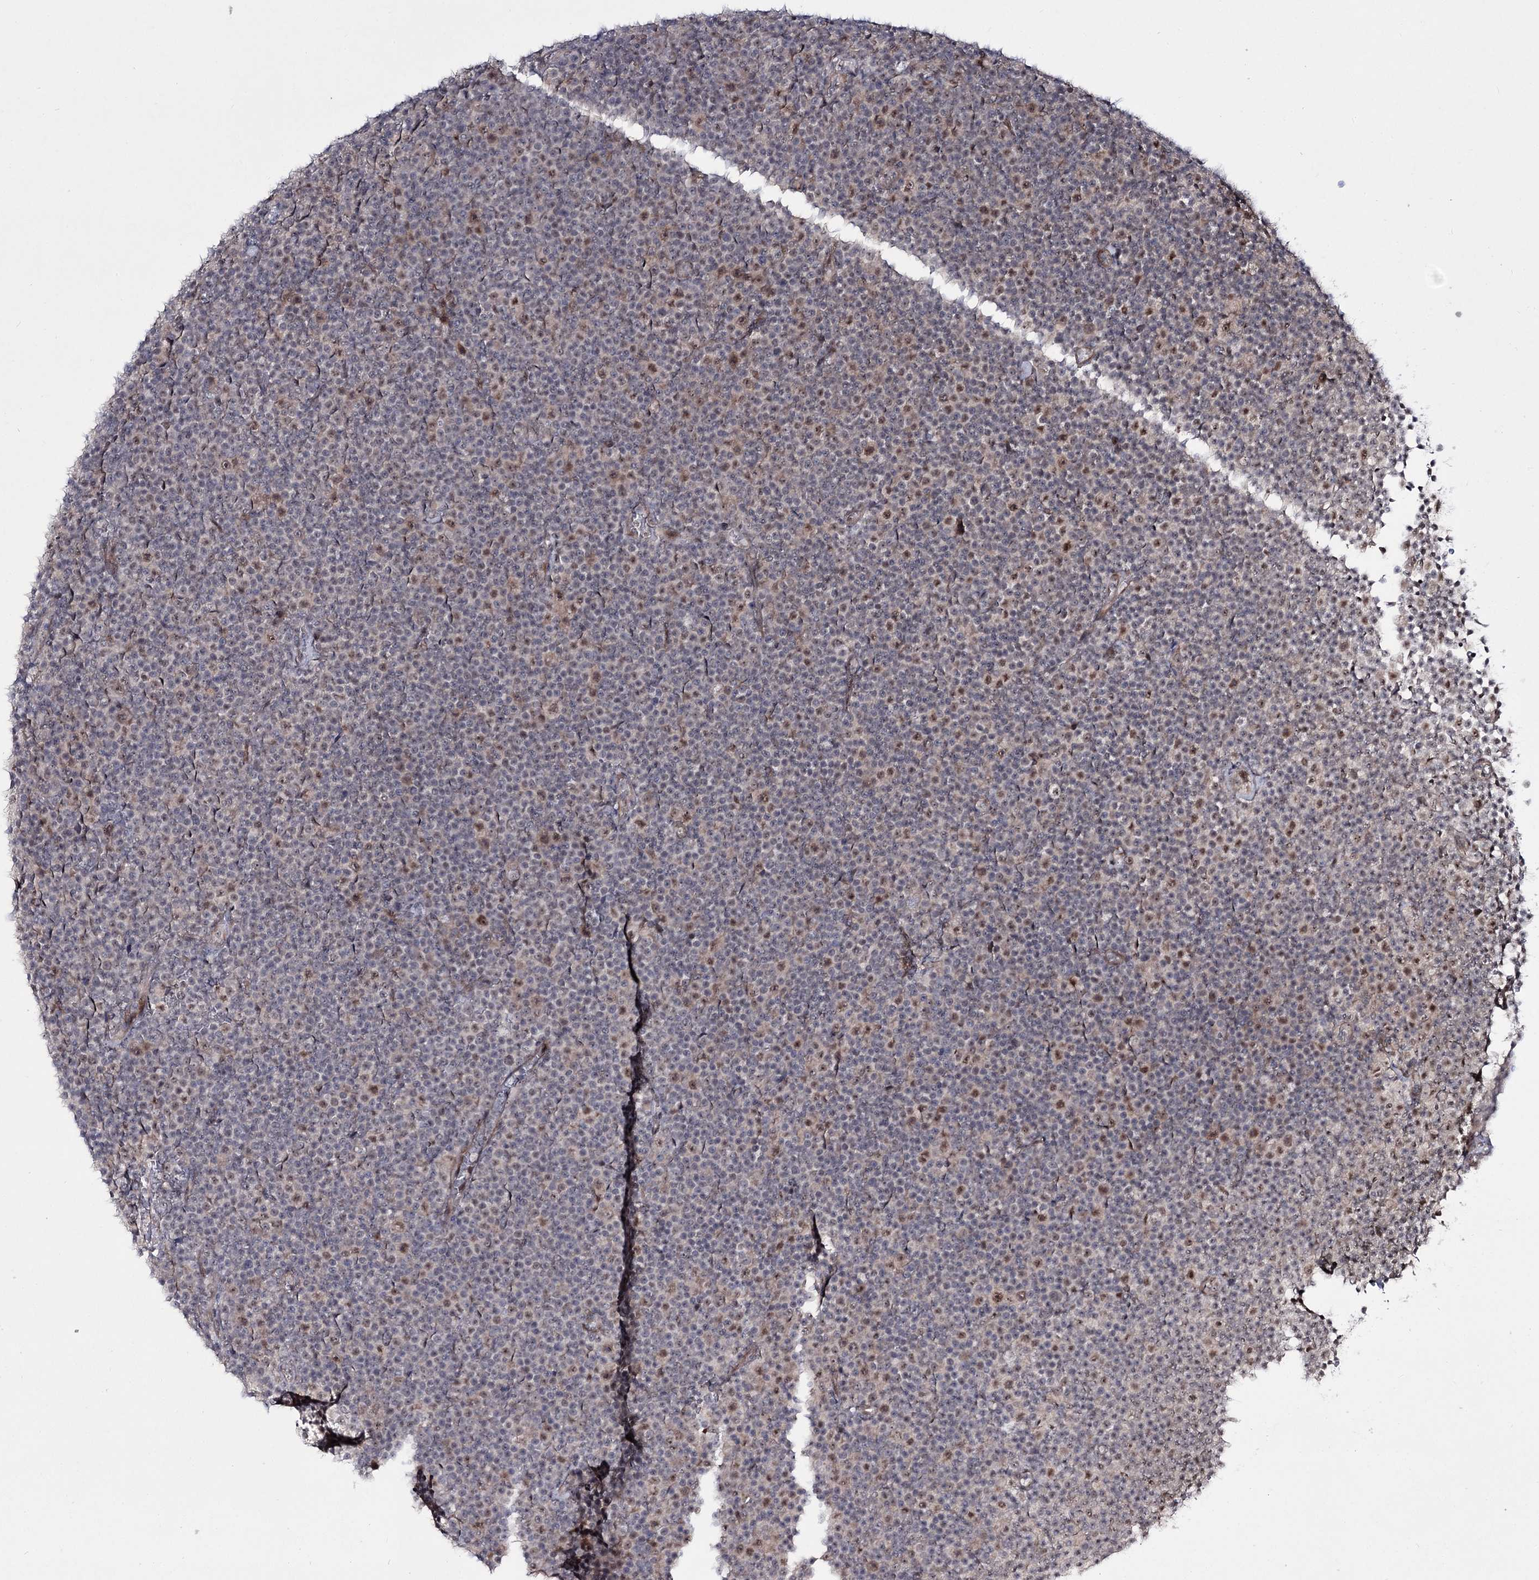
{"staining": {"intensity": "moderate", "quantity": "<25%", "location": "nuclear"}, "tissue": "lymphoma", "cell_type": "Tumor cells", "image_type": "cancer", "snomed": [{"axis": "morphology", "description": "Malignant lymphoma, non-Hodgkin's type, Low grade"}, {"axis": "topography", "description": "Lymph node"}], "caption": "Lymphoma stained with DAB (3,3'-diaminobenzidine) IHC exhibits low levels of moderate nuclear expression in about <25% of tumor cells.", "gene": "HOXC11", "patient": {"sex": "female", "age": 67}}